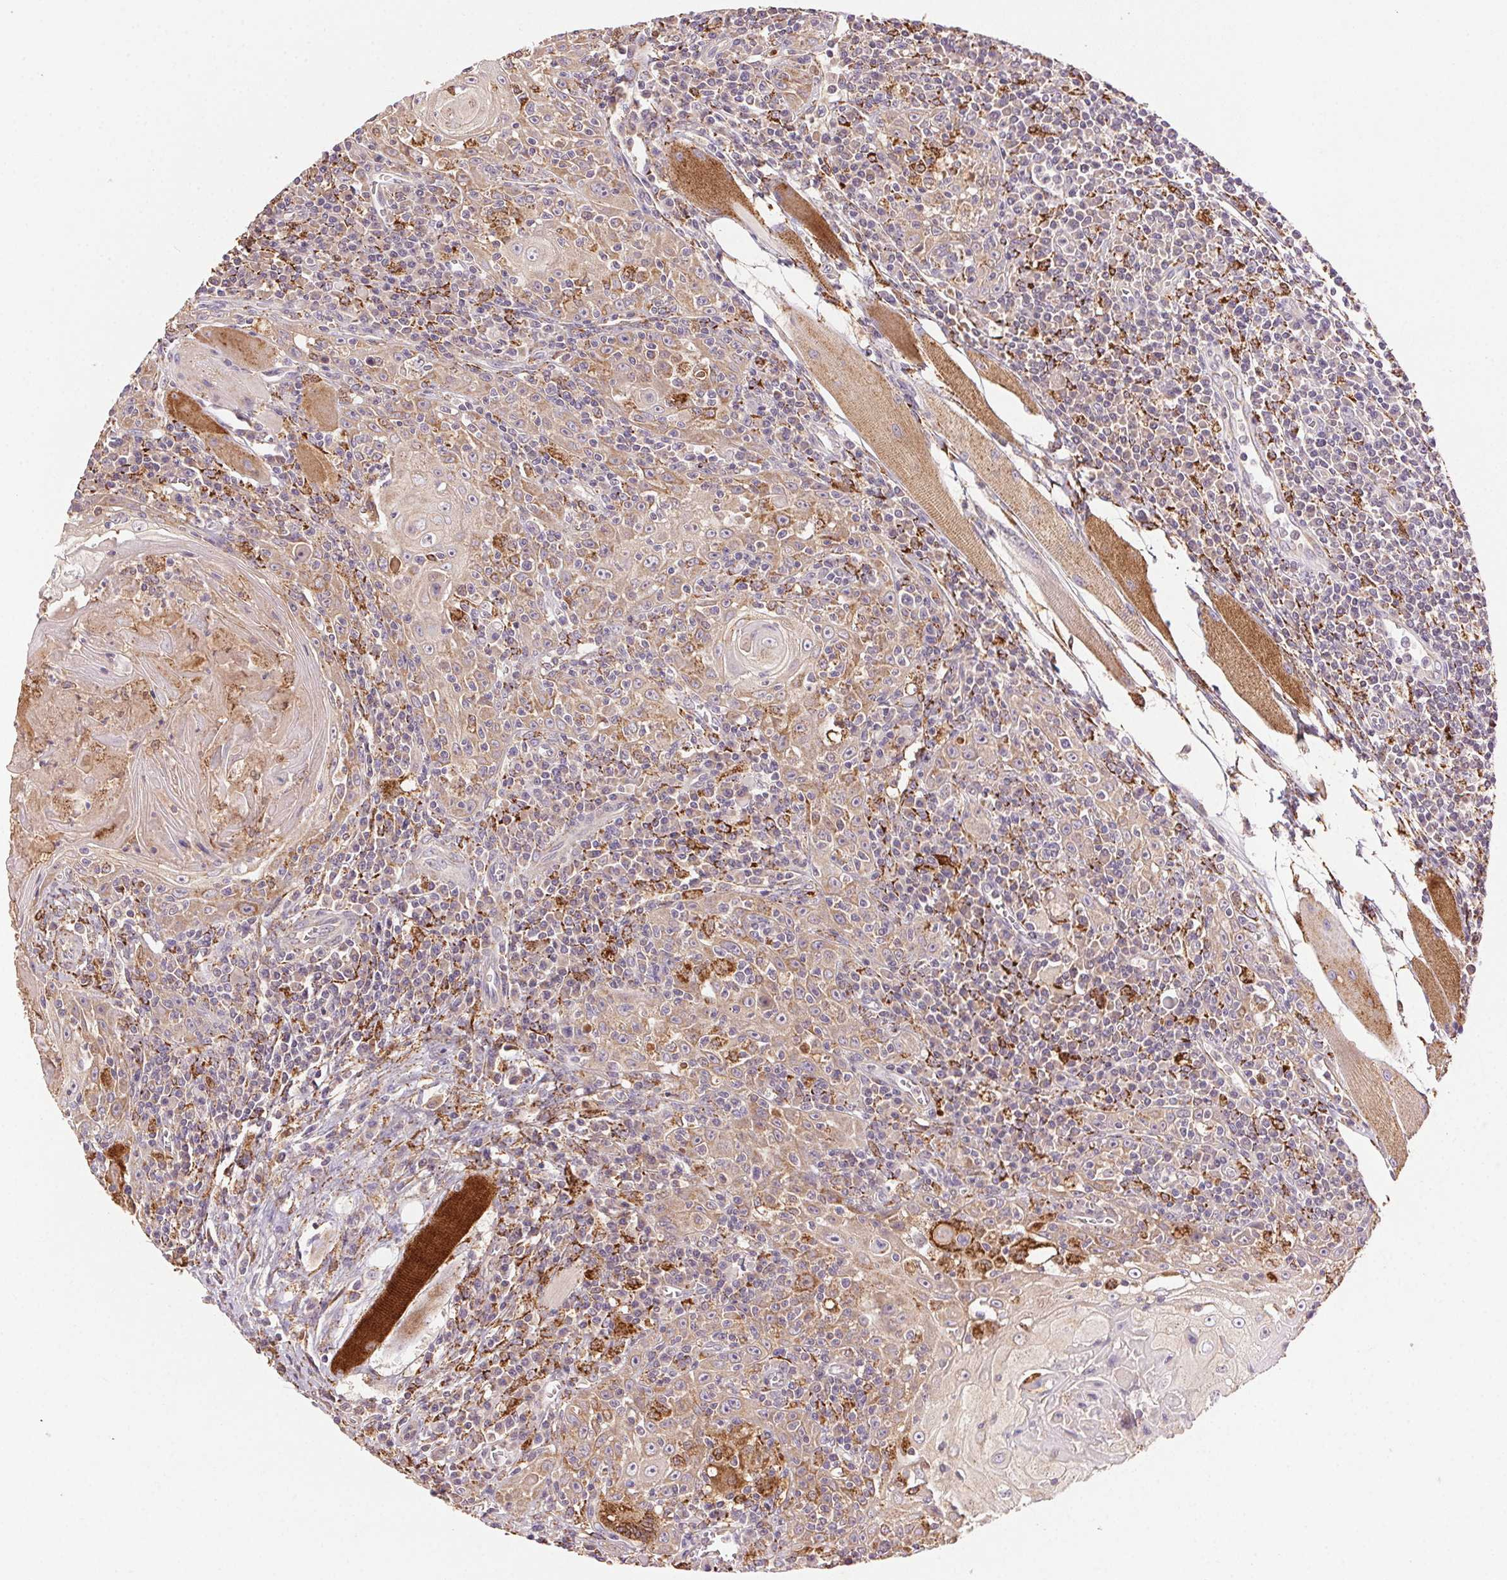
{"staining": {"intensity": "moderate", "quantity": ">75%", "location": "cytoplasmic/membranous"}, "tissue": "head and neck cancer", "cell_type": "Tumor cells", "image_type": "cancer", "snomed": [{"axis": "morphology", "description": "Squamous cell carcinoma, NOS"}, {"axis": "topography", "description": "Head-Neck"}], "caption": "This is an image of immunohistochemistry staining of head and neck cancer (squamous cell carcinoma), which shows moderate expression in the cytoplasmic/membranous of tumor cells.", "gene": "FNBP1L", "patient": {"sex": "male", "age": 52}}